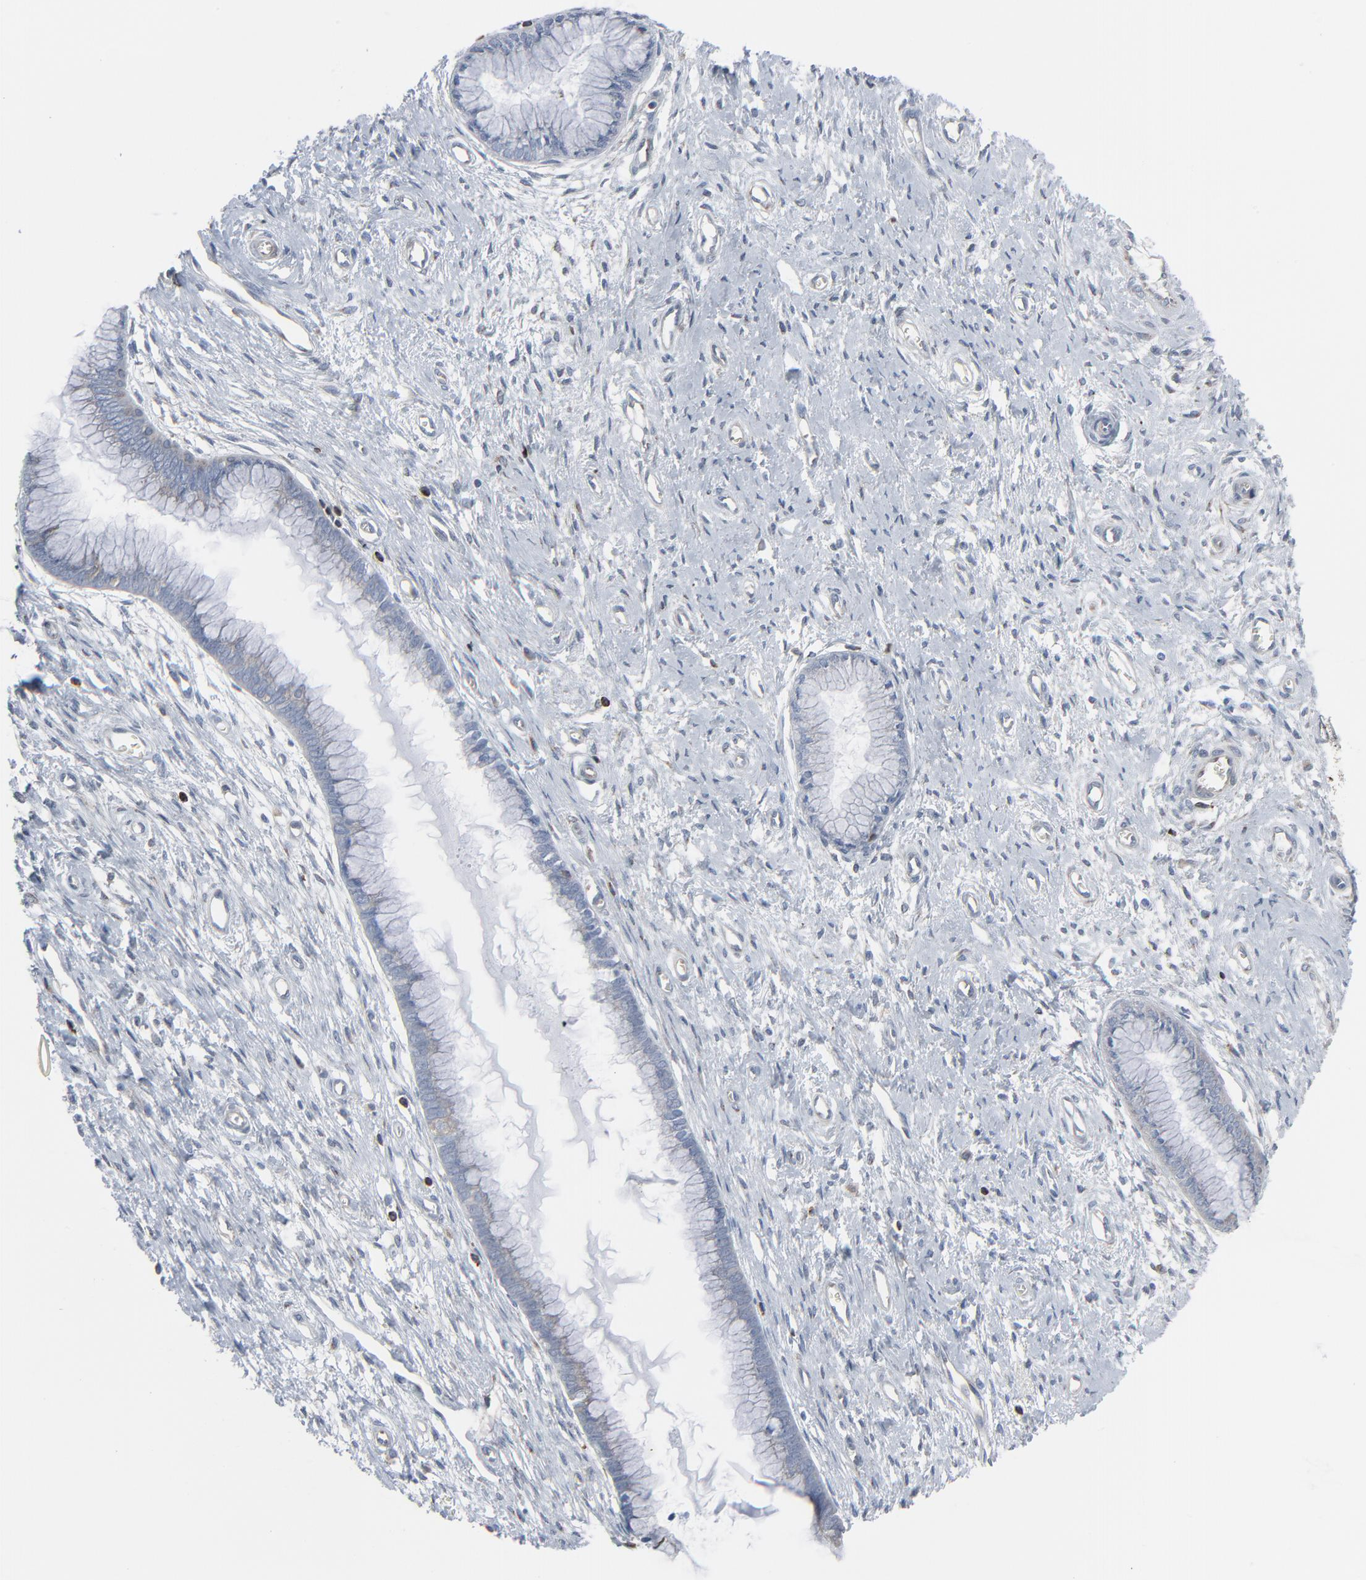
{"staining": {"intensity": "negative", "quantity": "none", "location": "none"}, "tissue": "cervix", "cell_type": "Glandular cells", "image_type": "normal", "snomed": [{"axis": "morphology", "description": "Normal tissue, NOS"}, {"axis": "topography", "description": "Cervix"}], "caption": "Immunohistochemical staining of unremarkable human cervix exhibits no significant staining in glandular cells. The staining was performed using DAB (3,3'-diaminobenzidine) to visualize the protein expression in brown, while the nuclei were stained in blue with hematoxylin (Magnification: 20x).", "gene": "OPTN", "patient": {"sex": "female", "age": 55}}